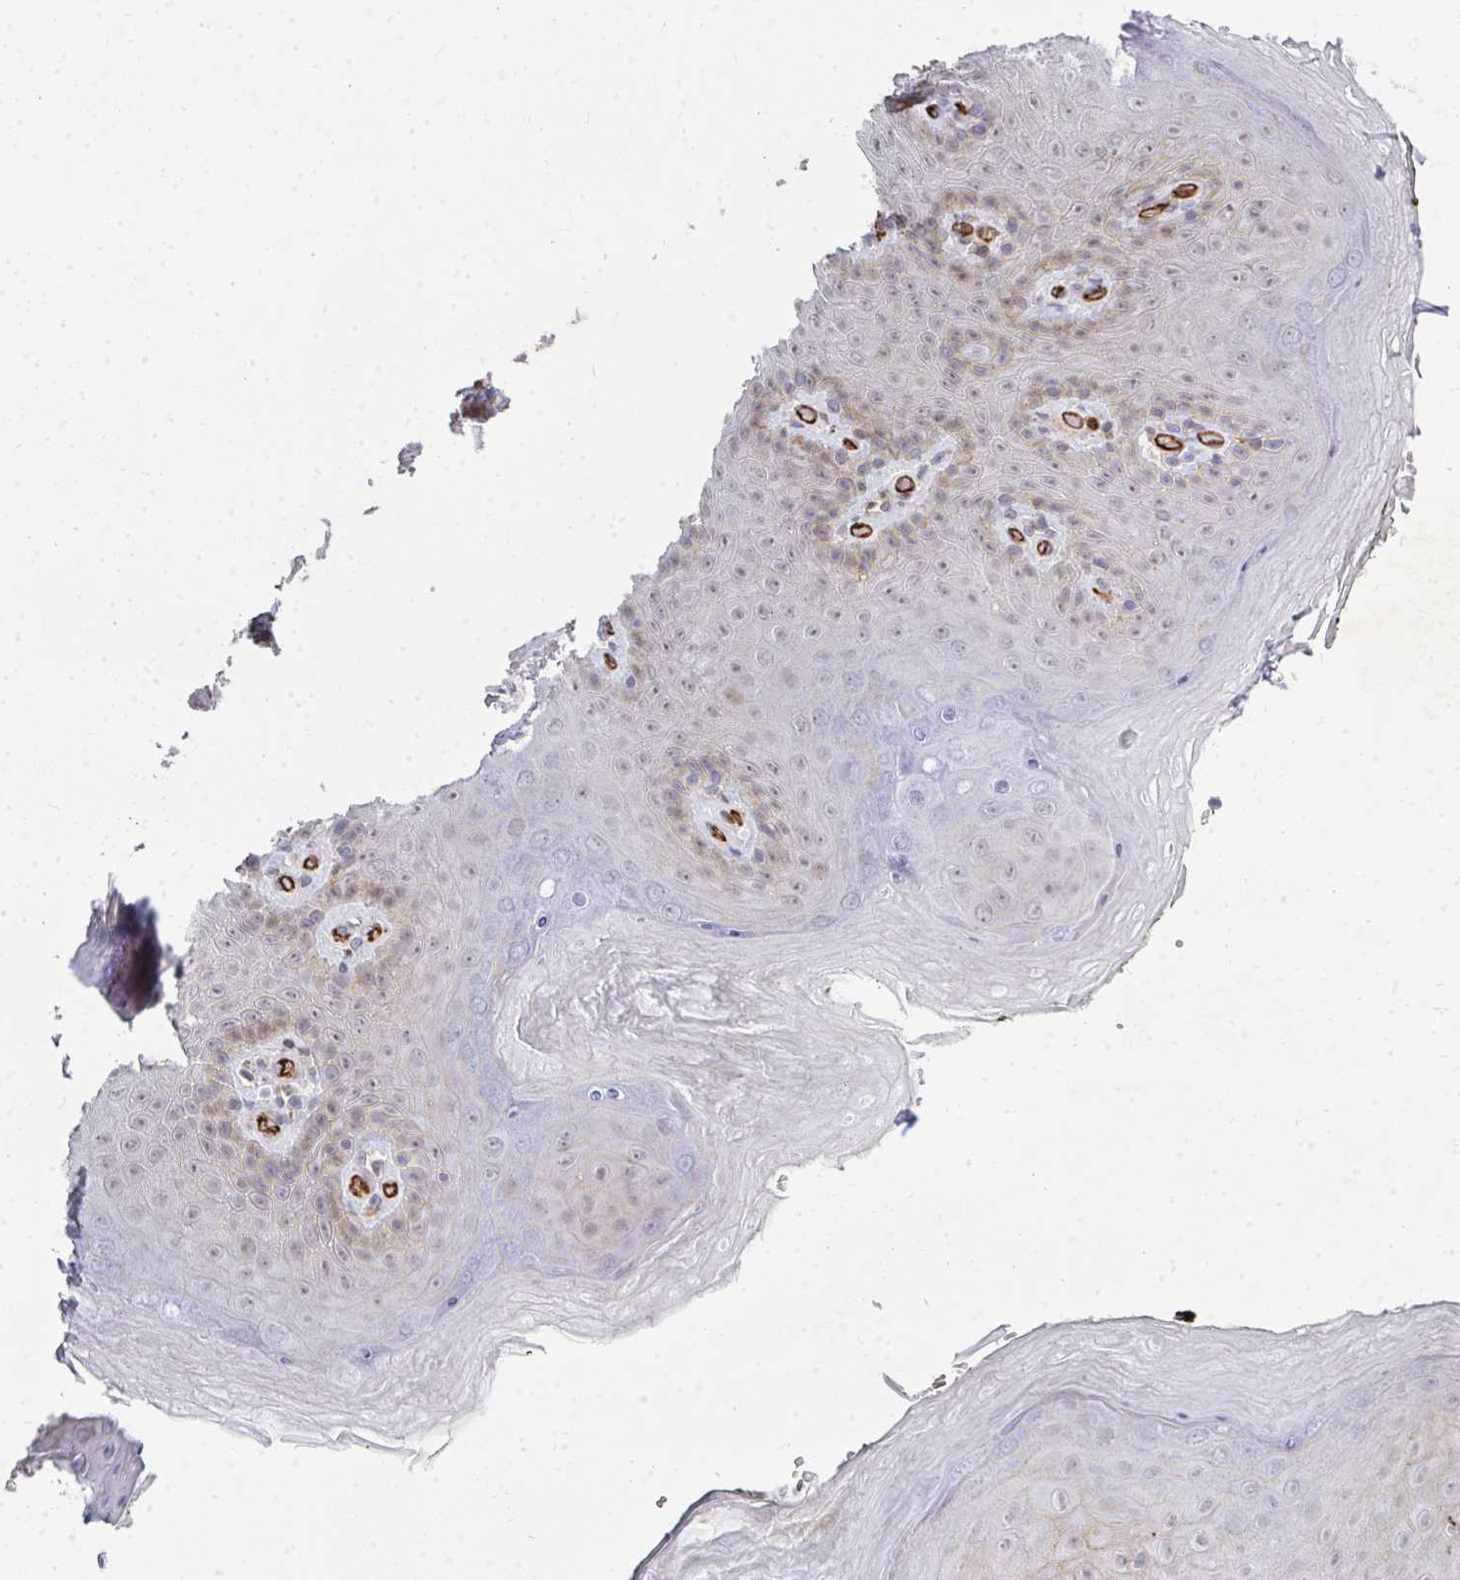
{"staining": {"intensity": "moderate", "quantity": "25%-75%", "location": "cytoplasmic/membranous,nuclear"}, "tissue": "skin", "cell_type": "Epidermal cells", "image_type": "normal", "snomed": [{"axis": "morphology", "description": "Normal tissue, NOS"}, {"axis": "topography", "description": "Anal"}, {"axis": "topography", "description": "Peripheral nerve tissue"}], "caption": "Skin stained with IHC demonstrates moderate cytoplasmic/membranous,nuclear positivity in about 25%-75% of epidermal cells. (DAB (3,3'-diaminobenzidine) = brown stain, brightfield microscopy at high magnification).", "gene": "FOXN3", "patient": {"sex": "male", "age": 53}}